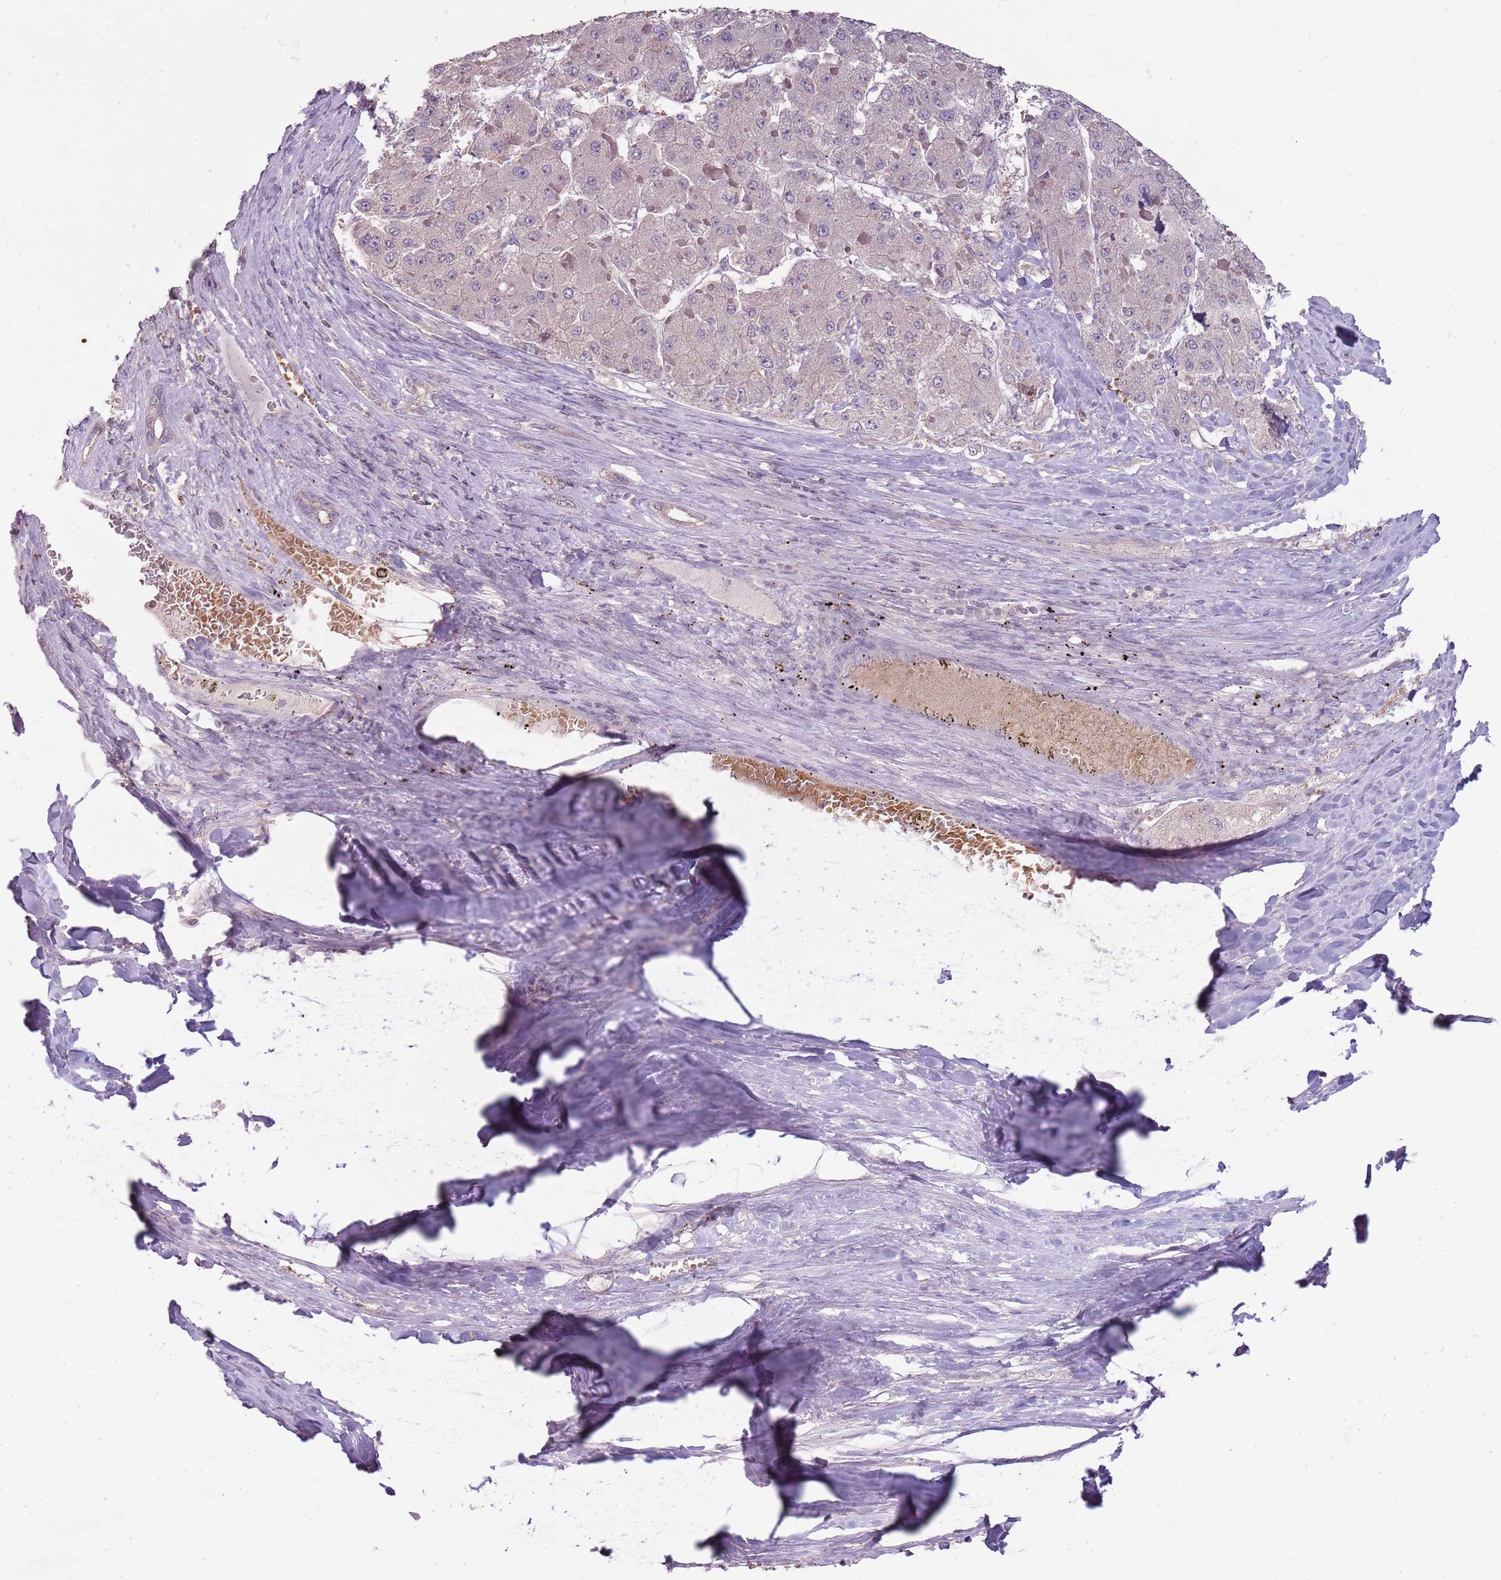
{"staining": {"intensity": "negative", "quantity": "none", "location": "none"}, "tissue": "liver cancer", "cell_type": "Tumor cells", "image_type": "cancer", "snomed": [{"axis": "morphology", "description": "Carcinoma, Hepatocellular, NOS"}, {"axis": "topography", "description": "Liver"}], "caption": "Tumor cells show no significant staining in liver cancer.", "gene": "TEKT4", "patient": {"sex": "female", "age": 73}}